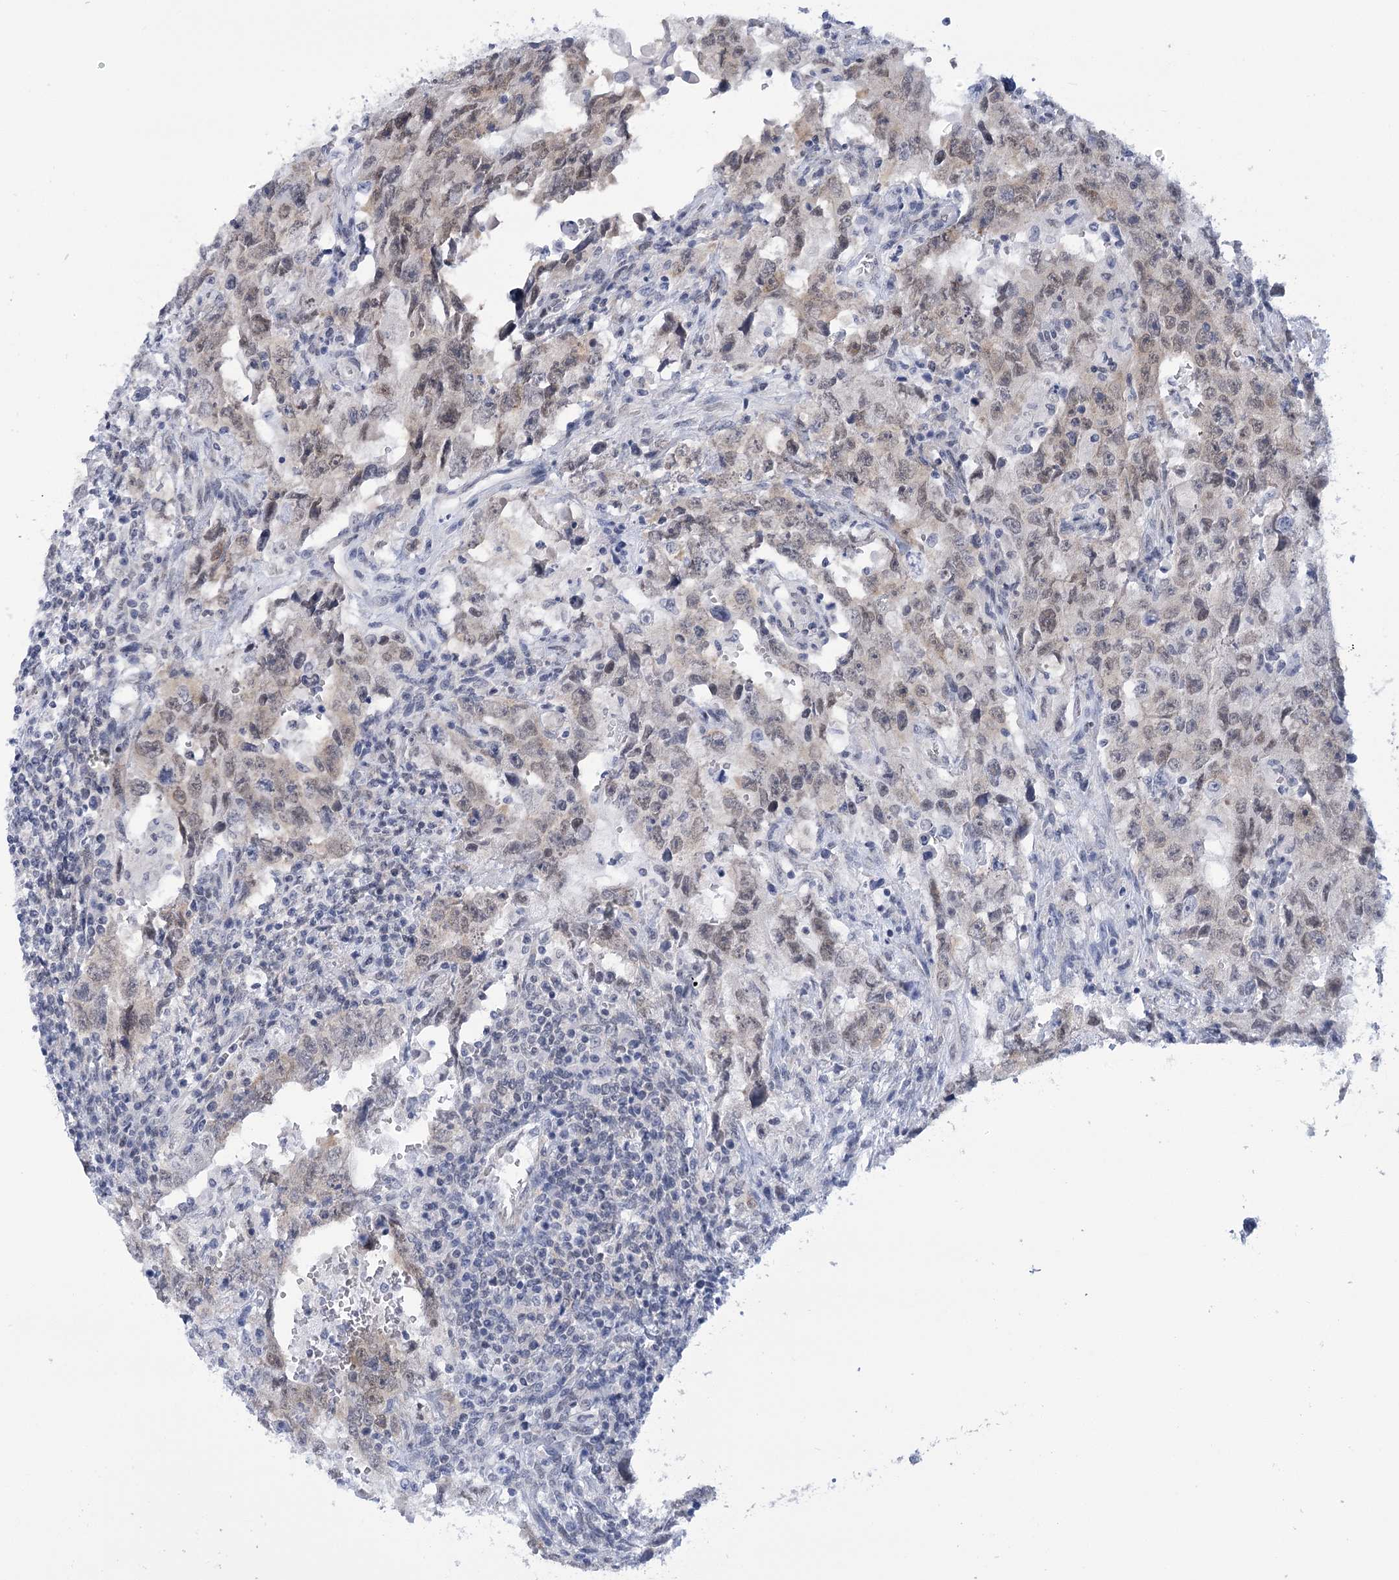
{"staining": {"intensity": "negative", "quantity": "none", "location": "none"}, "tissue": "testis cancer", "cell_type": "Tumor cells", "image_type": "cancer", "snomed": [{"axis": "morphology", "description": "Carcinoma, Embryonal, NOS"}, {"axis": "topography", "description": "Testis"}], "caption": "There is no significant expression in tumor cells of testis cancer.", "gene": "HNRNPA0", "patient": {"sex": "male", "age": 26}}